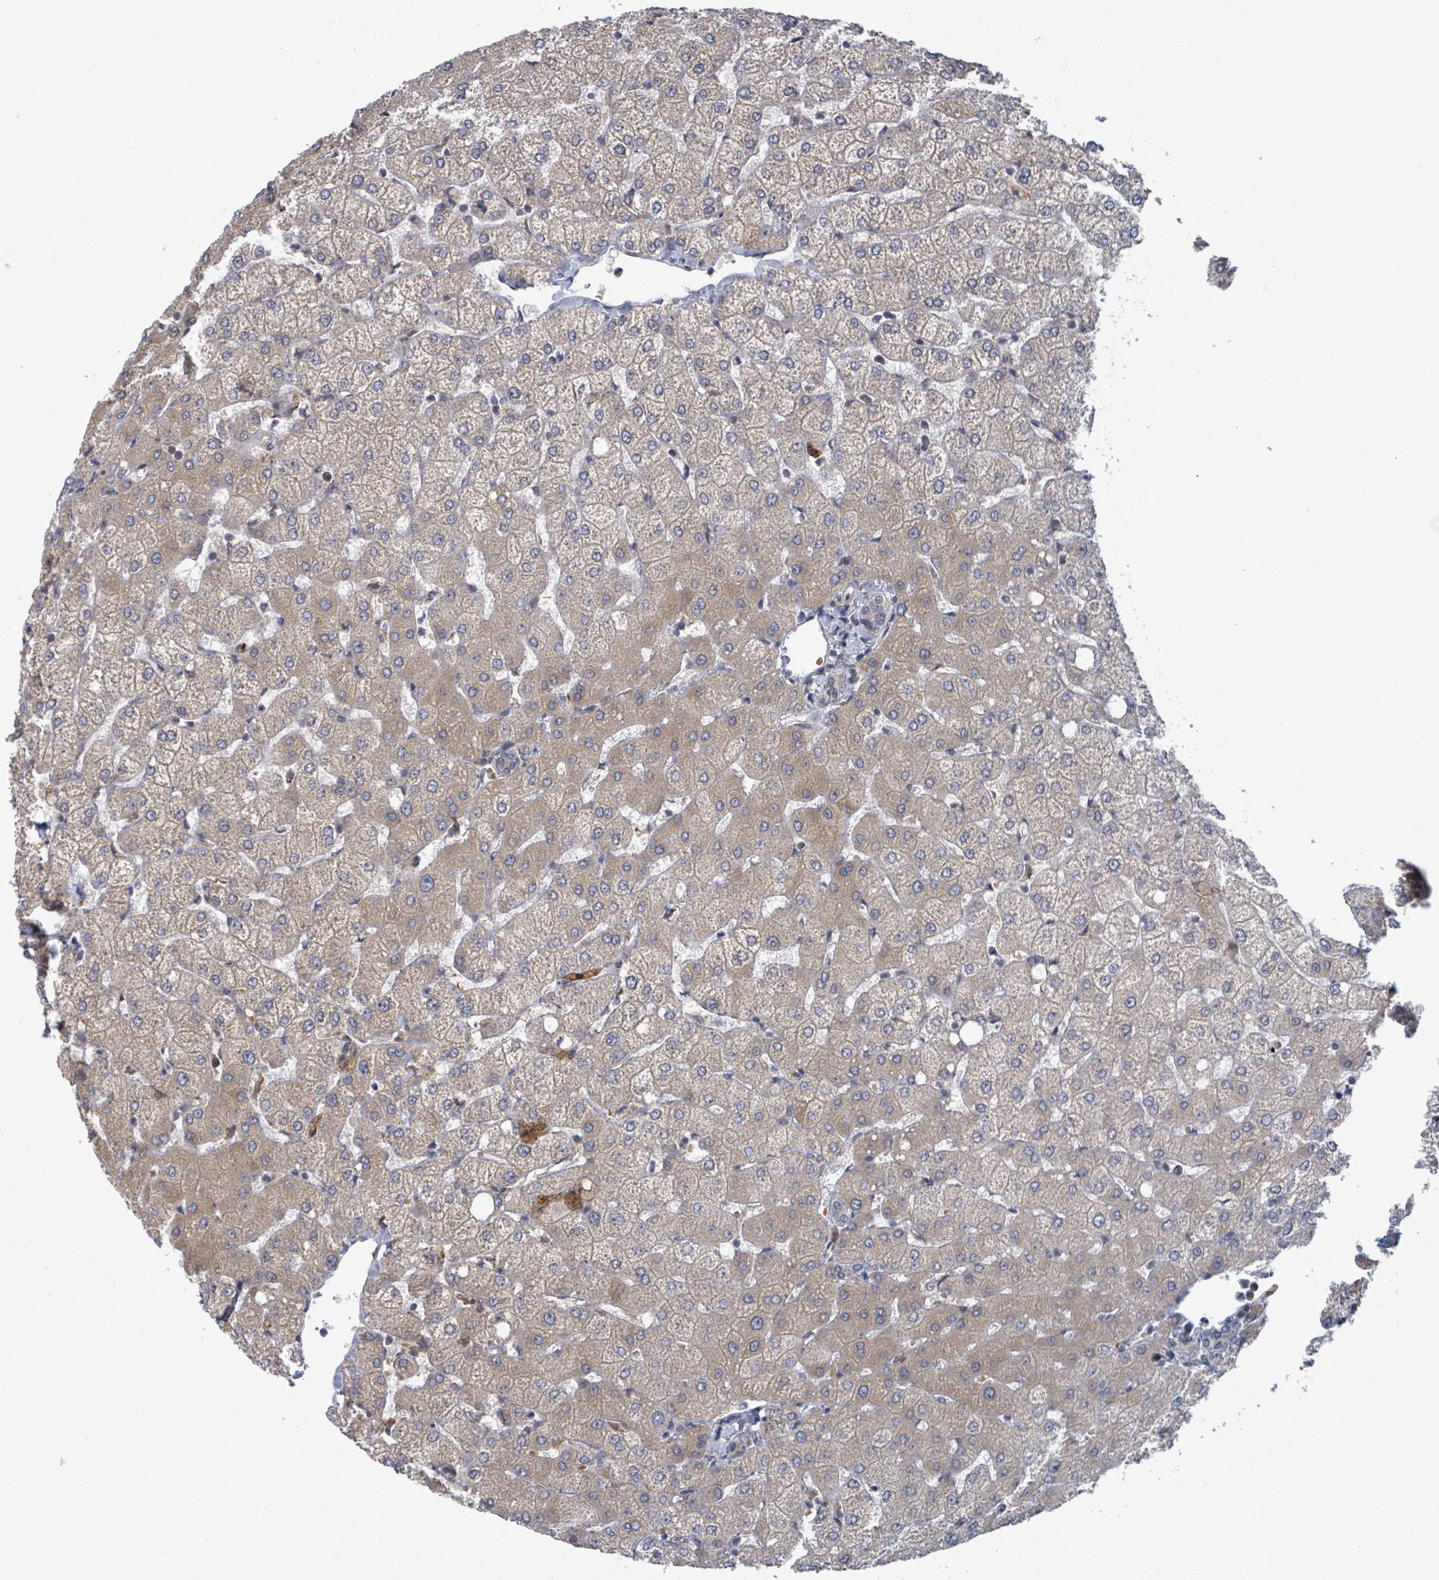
{"staining": {"intensity": "negative", "quantity": "none", "location": "none"}, "tissue": "liver", "cell_type": "Cholangiocytes", "image_type": "normal", "snomed": [{"axis": "morphology", "description": "Normal tissue, NOS"}, {"axis": "topography", "description": "Liver"}], "caption": "This is an IHC photomicrograph of normal liver. There is no expression in cholangiocytes.", "gene": "SHROOM2", "patient": {"sex": "female", "age": 54}}